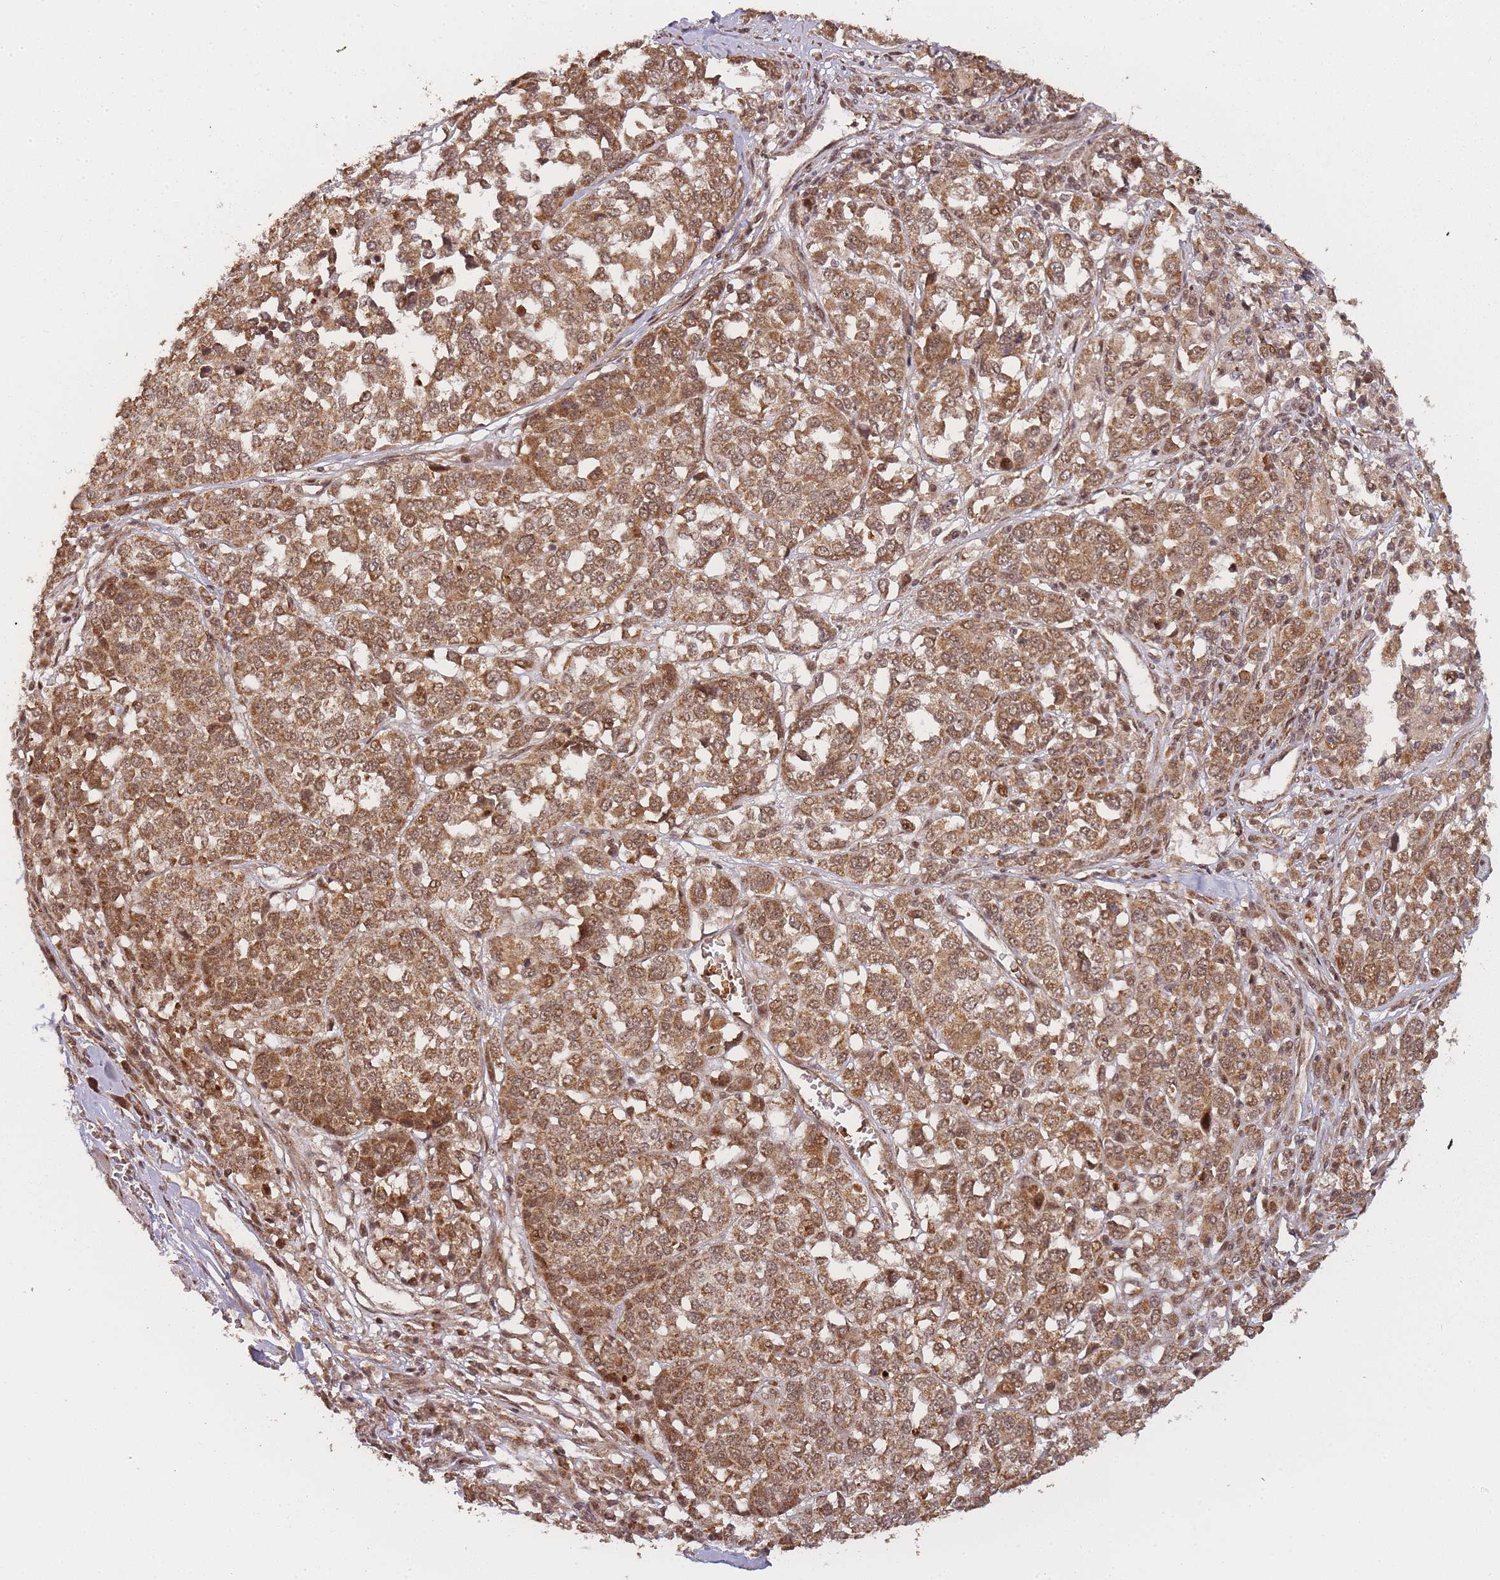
{"staining": {"intensity": "moderate", "quantity": ">75%", "location": "cytoplasmic/membranous,nuclear"}, "tissue": "melanoma", "cell_type": "Tumor cells", "image_type": "cancer", "snomed": [{"axis": "morphology", "description": "Malignant melanoma, Metastatic site"}, {"axis": "topography", "description": "Lymph node"}], "caption": "There is medium levels of moderate cytoplasmic/membranous and nuclear positivity in tumor cells of malignant melanoma (metastatic site), as demonstrated by immunohistochemical staining (brown color).", "gene": "ZNF497", "patient": {"sex": "male", "age": 44}}